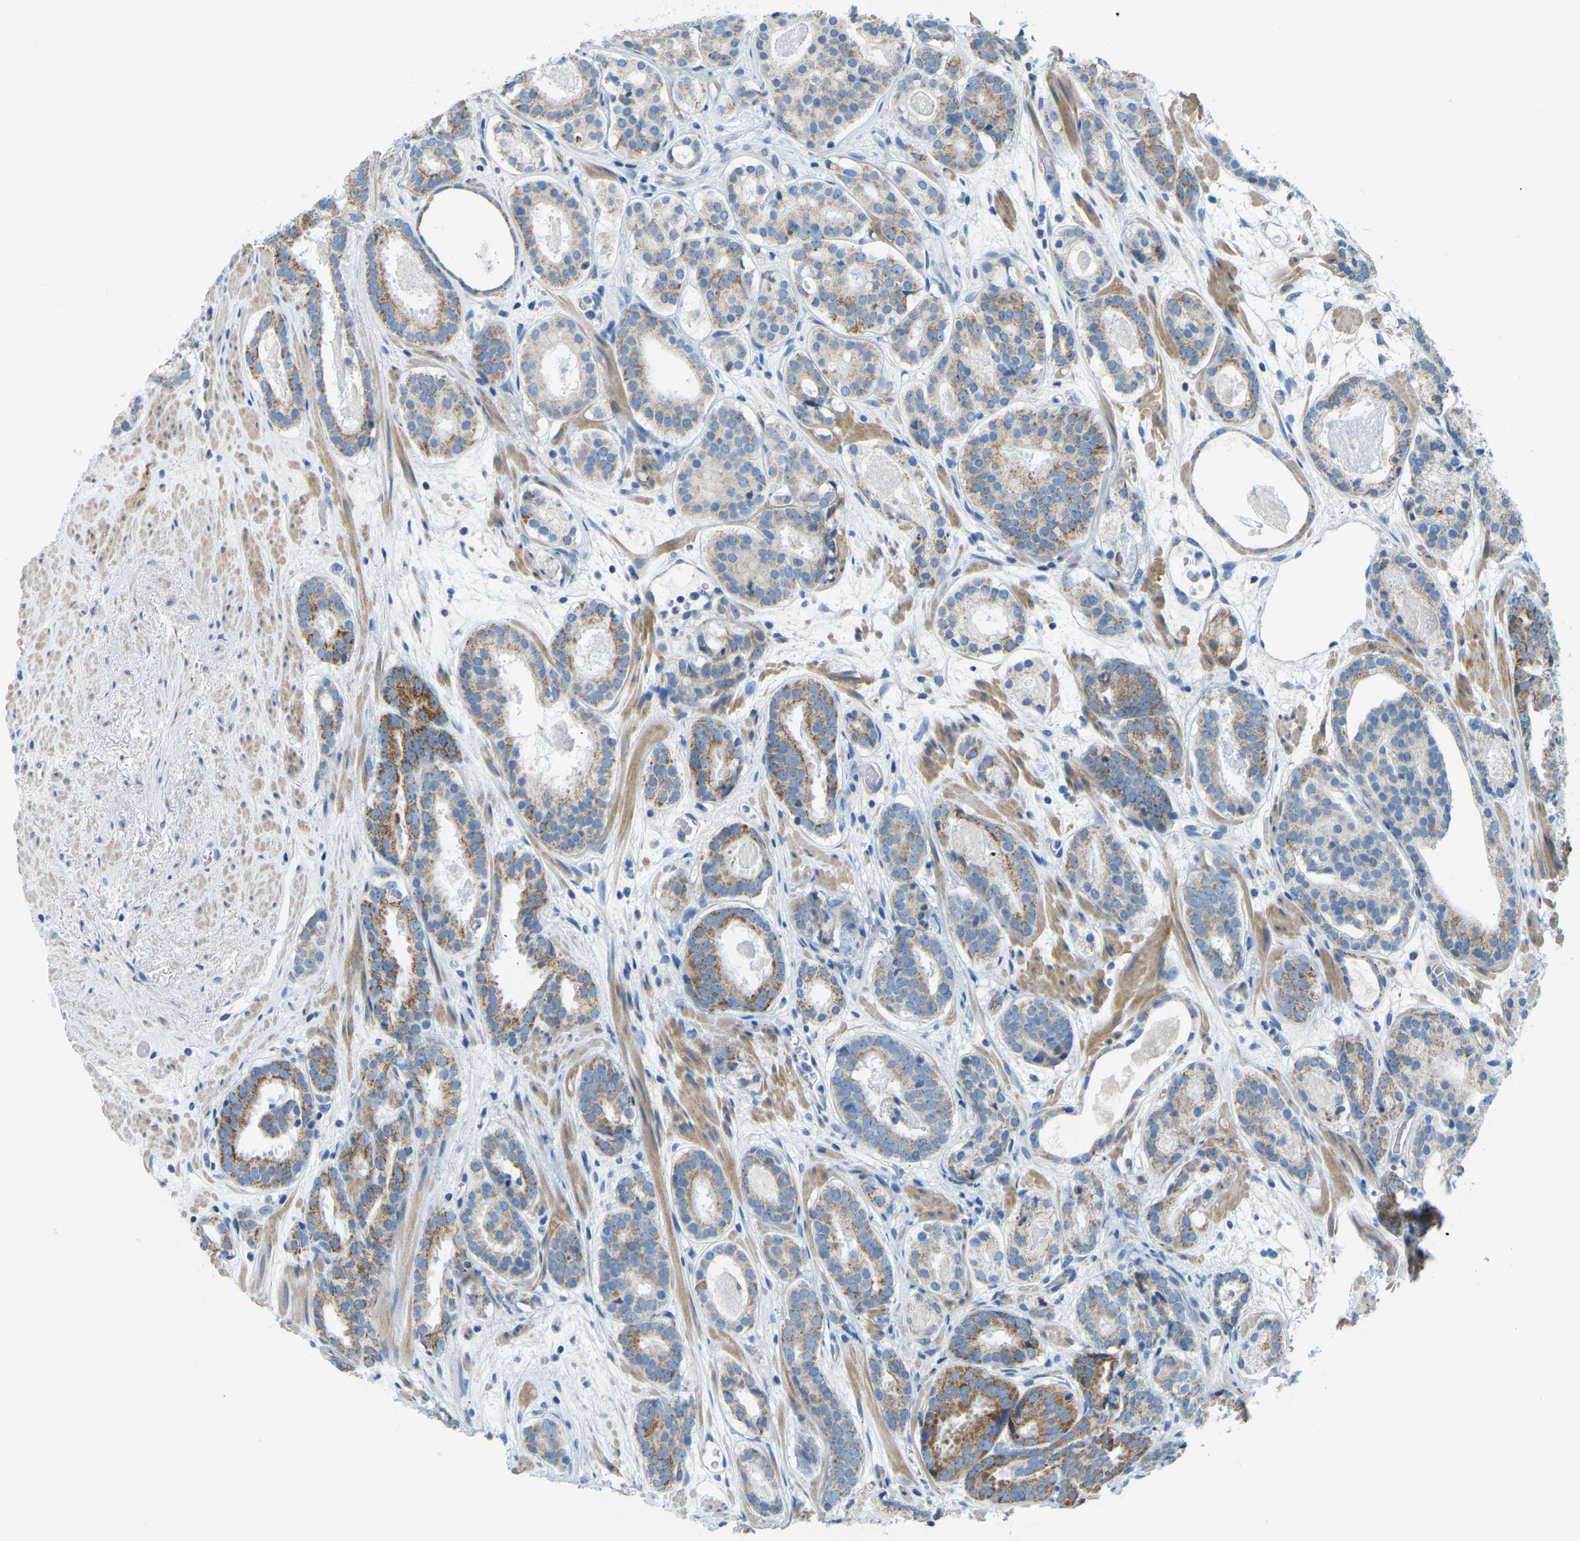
{"staining": {"intensity": "moderate", "quantity": ">75%", "location": "cytoplasmic/membranous"}, "tissue": "prostate cancer", "cell_type": "Tumor cells", "image_type": "cancer", "snomed": [{"axis": "morphology", "description": "Adenocarcinoma, Low grade"}, {"axis": "topography", "description": "Prostate"}], "caption": "High-power microscopy captured an IHC image of prostate adenocarcinoma (low-grade), revealing moderate cytoplasmic/membranous expression in approximately >75% of tumor cells.", "gene": "GDA", "patient": {"sex": "male", "age": 69}}